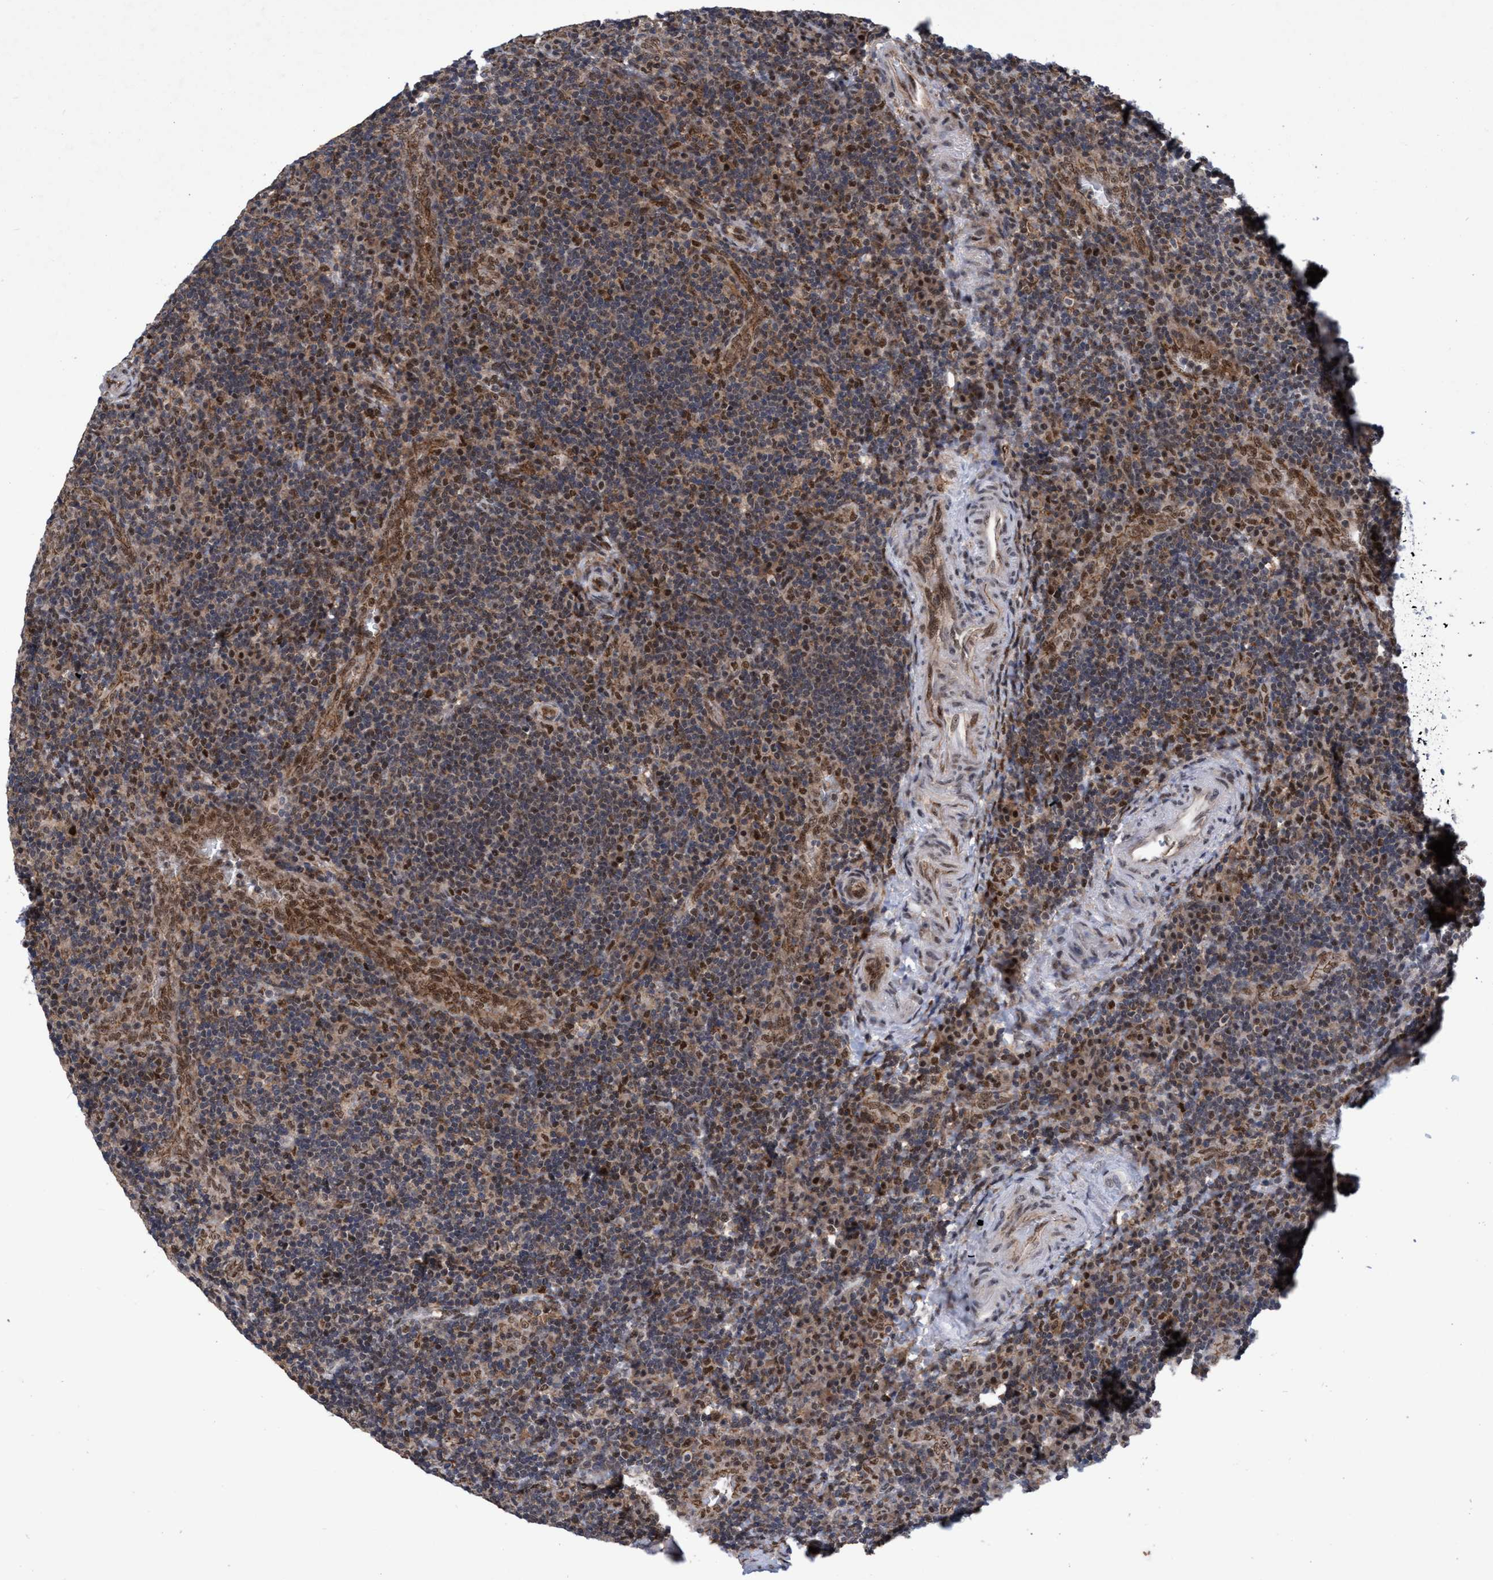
{"staining": {"intensity": "moderate", "quantity": "25%-75%", "location": "nuclear"}, "tissue": "lymphoma", "cell_type": "Tumor cells", "image_type": "cancer", "snomed": [{"axis": "morphology", "description": "Malignant lymphoma, non-Hodgkin's type, High grade"}, {"axis": "topography", "description": "Tonsil"}], "caption": "Immunohistochemical staining of human malignant lymphoma, non-Hodgkin's type (high-grade) demonstrates medium levels of moderate nuclear positivity in about 25%-75% of tumor cells. Nuclei are stained in blue.", "gene": "GTF2F1", "patient": {"sex": "female", "age": 36}}